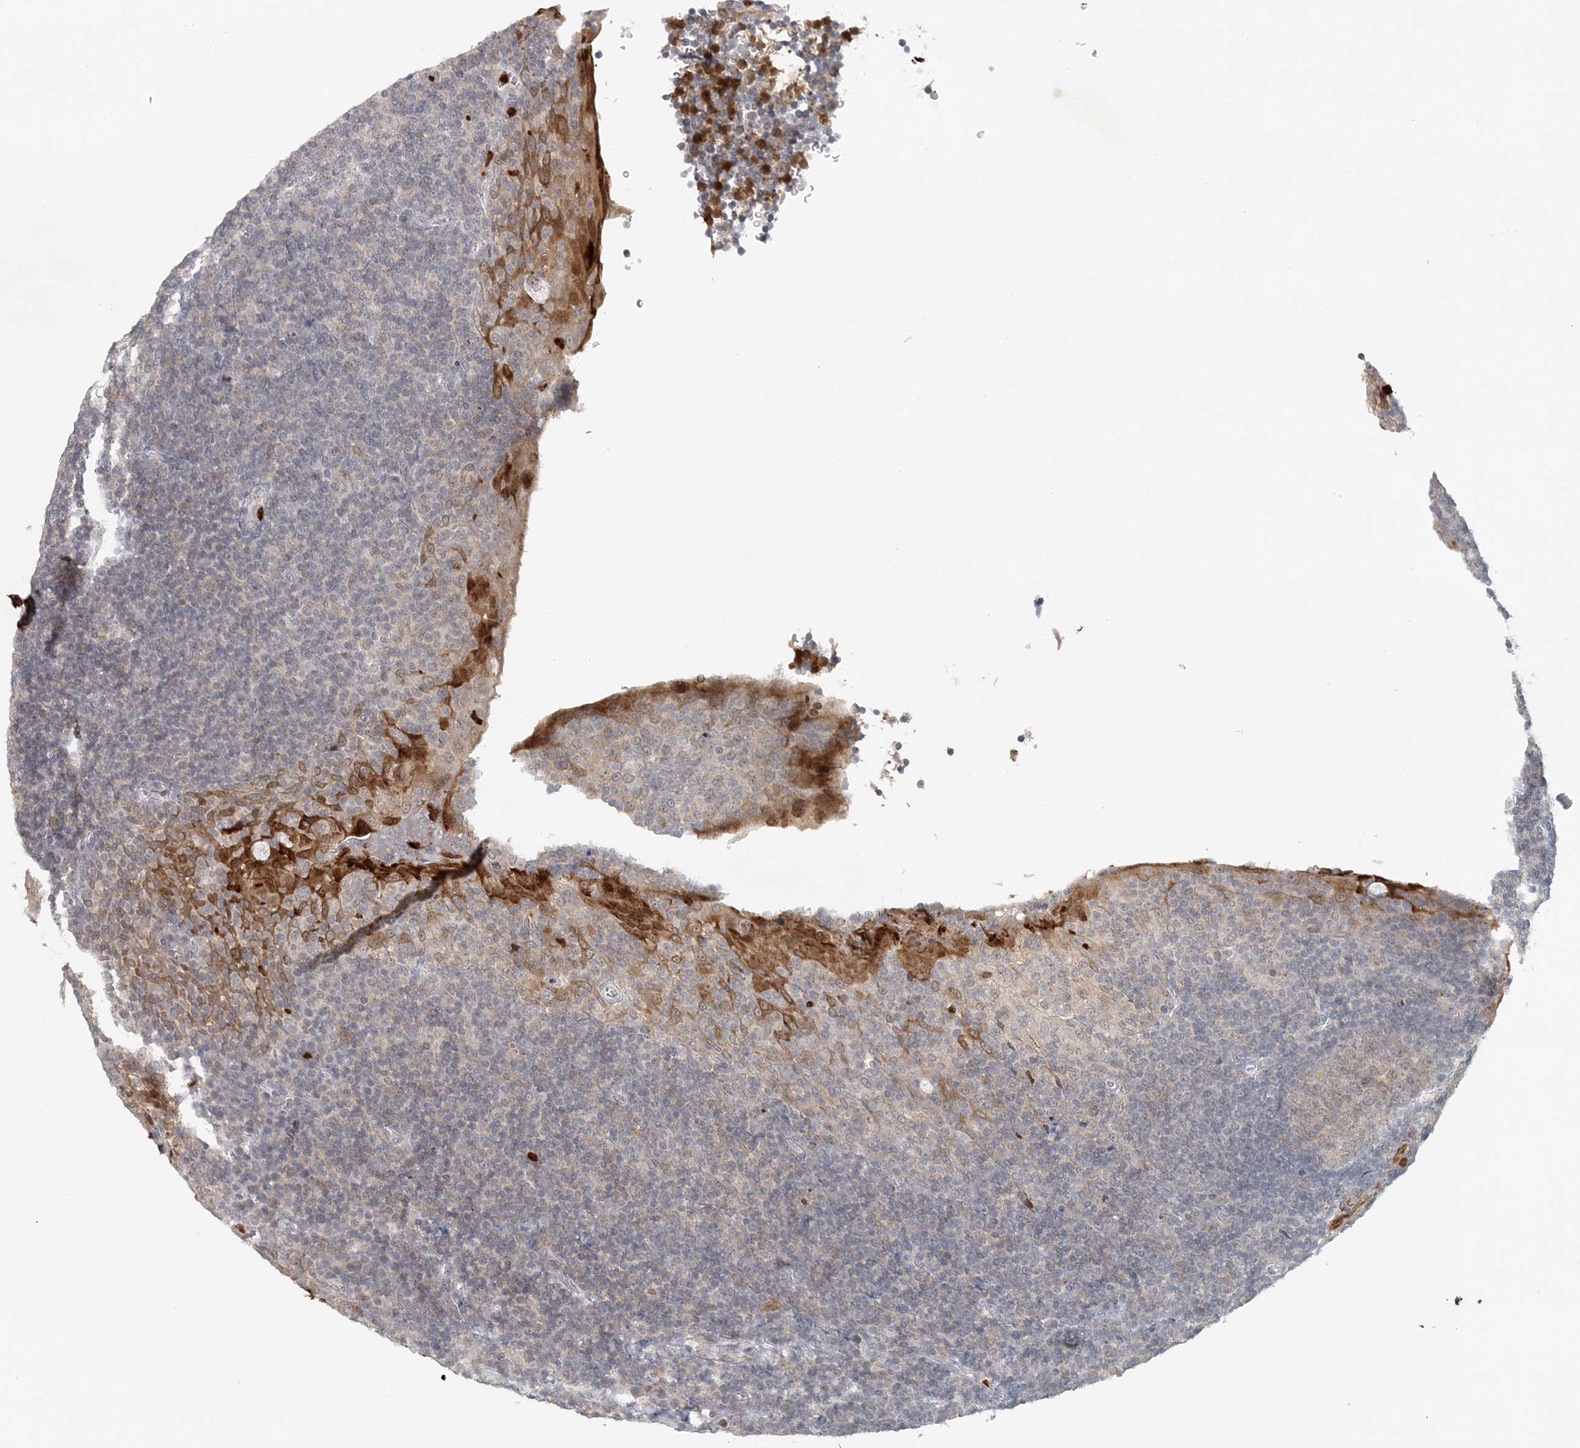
{"staining": {"intensity": "negative", "quantity": "none", "location": "none"}, "tissue": "tonsil", "cell_type": "Germinal center cells", "image_type": "normal", "snomed": [{"axis": "morphology", "description": "Normal tissue, NOS"}, {"axis": "topography", "description": "Tonsil"}], "caption": "Immunohistochemical staining of unremarkable tonsil displays no significant expression in germinal center cells.", "gene": "NUP54", "patient": {"sex": "male", "age": 37}}